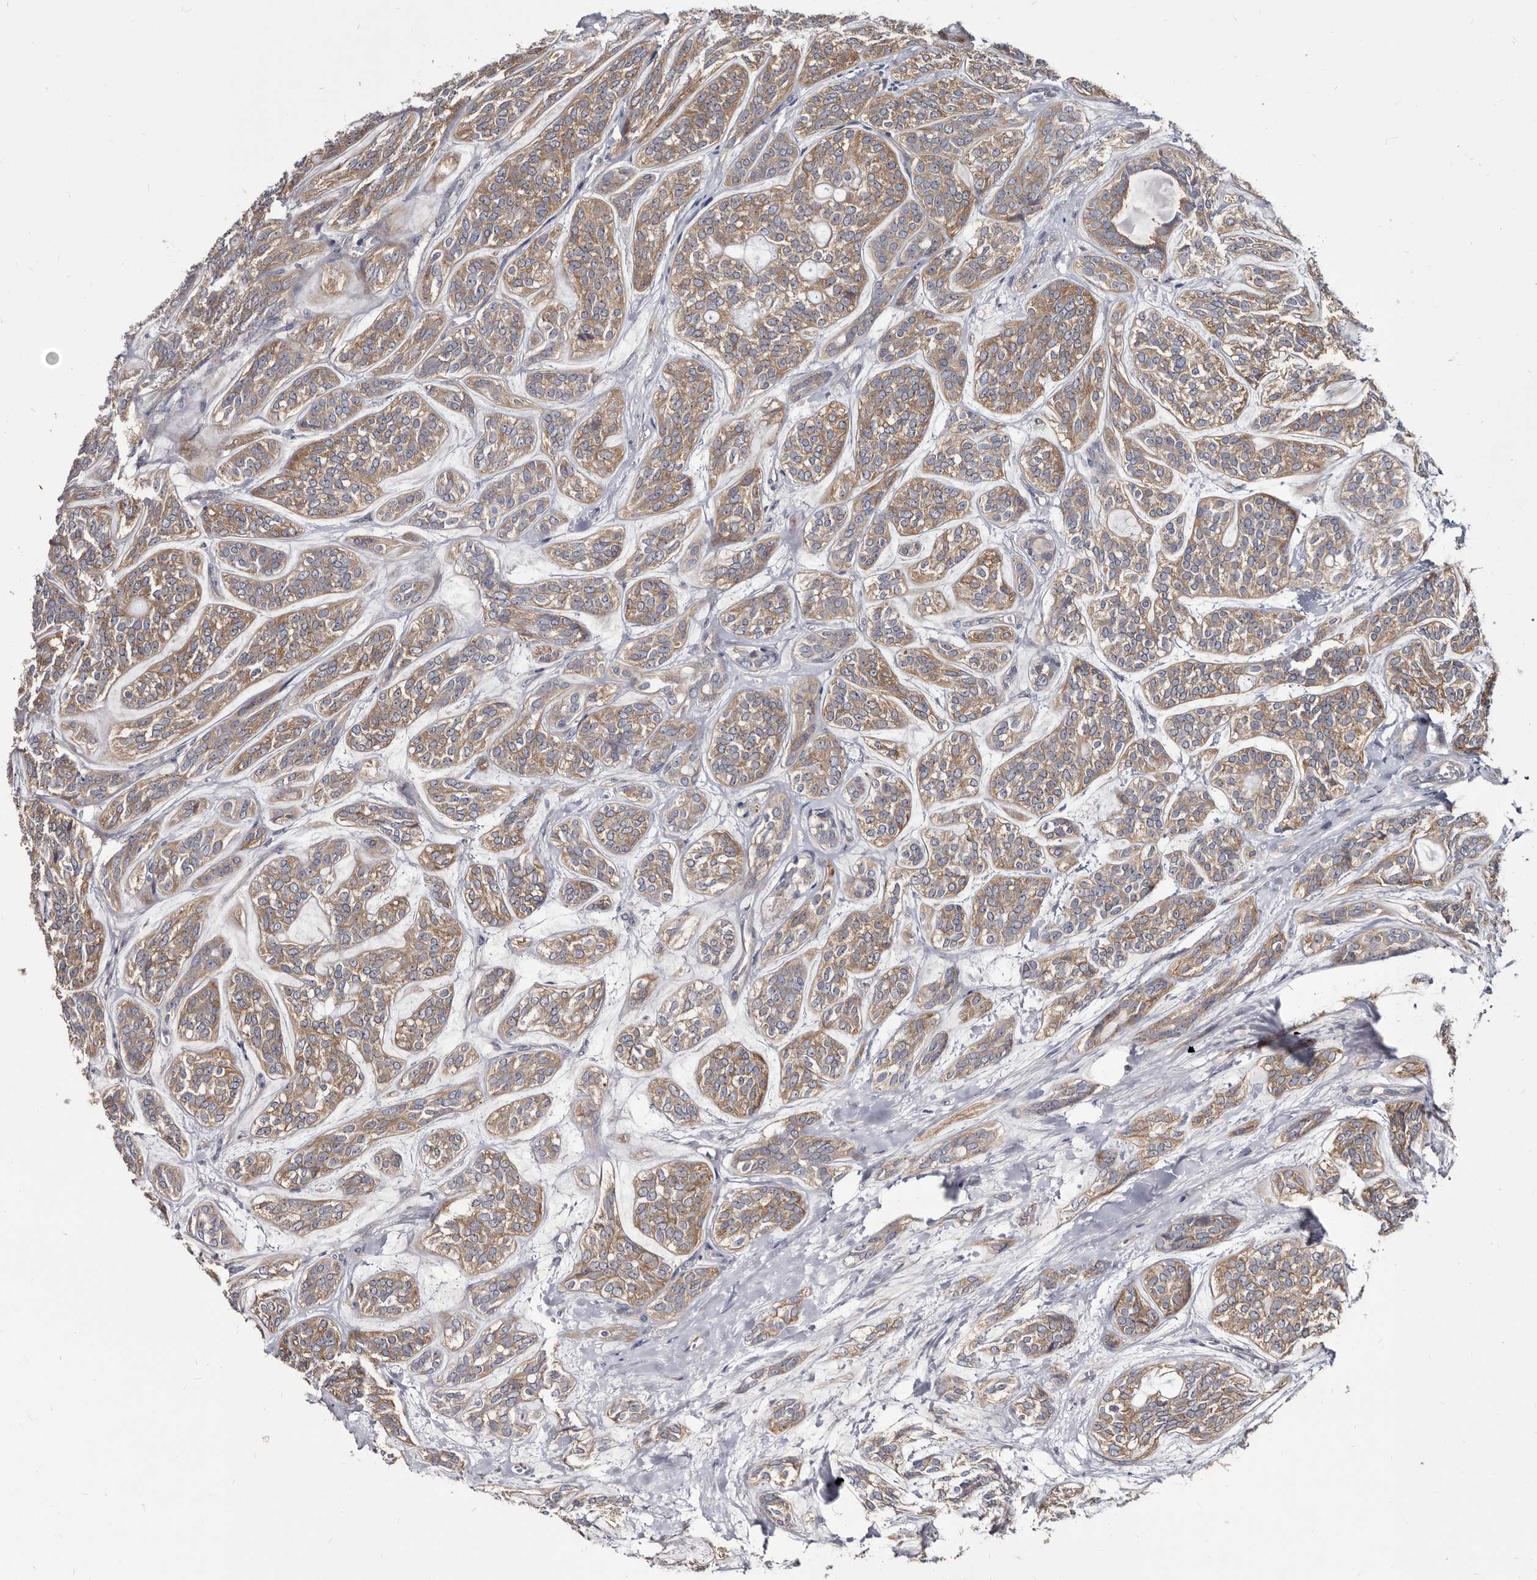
{"staining": {"intensity": "moderate", "quantity": ">75%", "location": "cytoplasmic/membranous"}, "tissue": "head and neck cancer", "cell_type": "Tumor cells", "image_type": "cancer", "snomed": [{"axis": "morphology", "description": "Adenocarcinoma, NOS"}, {"axis": "topography", "description": "Head-Neck"}], "caption": "Head and neck adenocarcinoma was stained to show a protein in brown. There is medium levels of moderate cytoplasmic/membranous positivity in approximately >75% of tumor cells. Using DAB (brown) and hematoxylin (blue) stains, captured at high magnification using brightfield microscopy.", "gene": "ABCF2", "patient": {"sex": "male", "age": 66}}